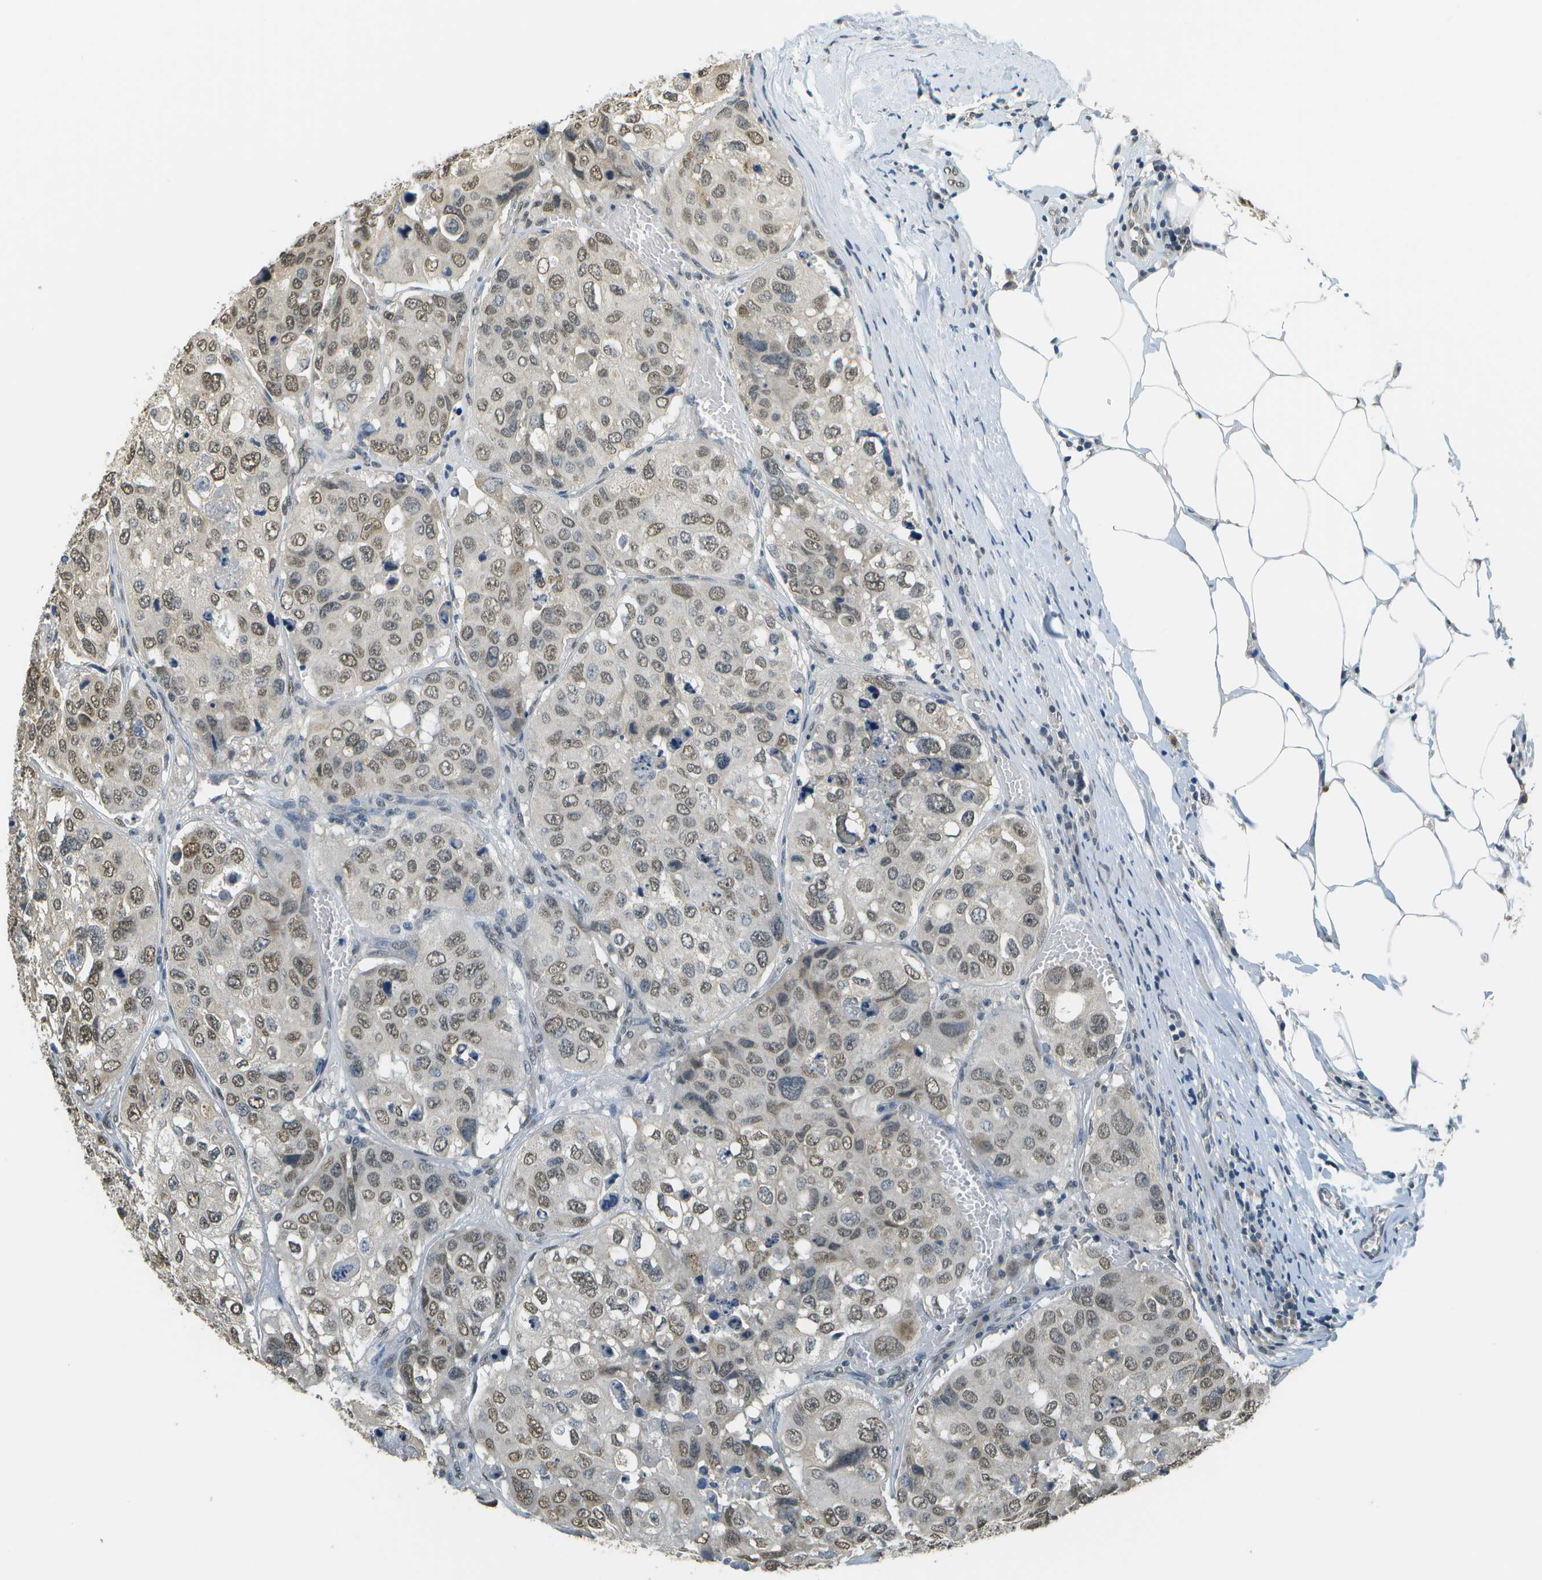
{"staining": {"intensity": "moderate", "quantity": ">75%", "location": "nuclear"}, "tissue": "urothelial cancer", "cell_type": "Tumor cells", "image_type": "cancer", "snomed": [{"axis": "morphology", "description": "Urothelial carcinoma, High grade"}, {"axis": "topography", "description": "Lymph node"}, {"axis": "topography", "description": "Urinary bladder"}], "caption": "Moderate nuclear protein expression is seen in about >75% of tumor cells in urothelial carcinoma (high-grade). The staining was performed using DAB to visualize the protein expression in brown, while the nuclei were stained in blue with hematoxylin (Magnification: 20x).", "gene": "ABL2", "patient": {"sex": "male", "age": 51}}